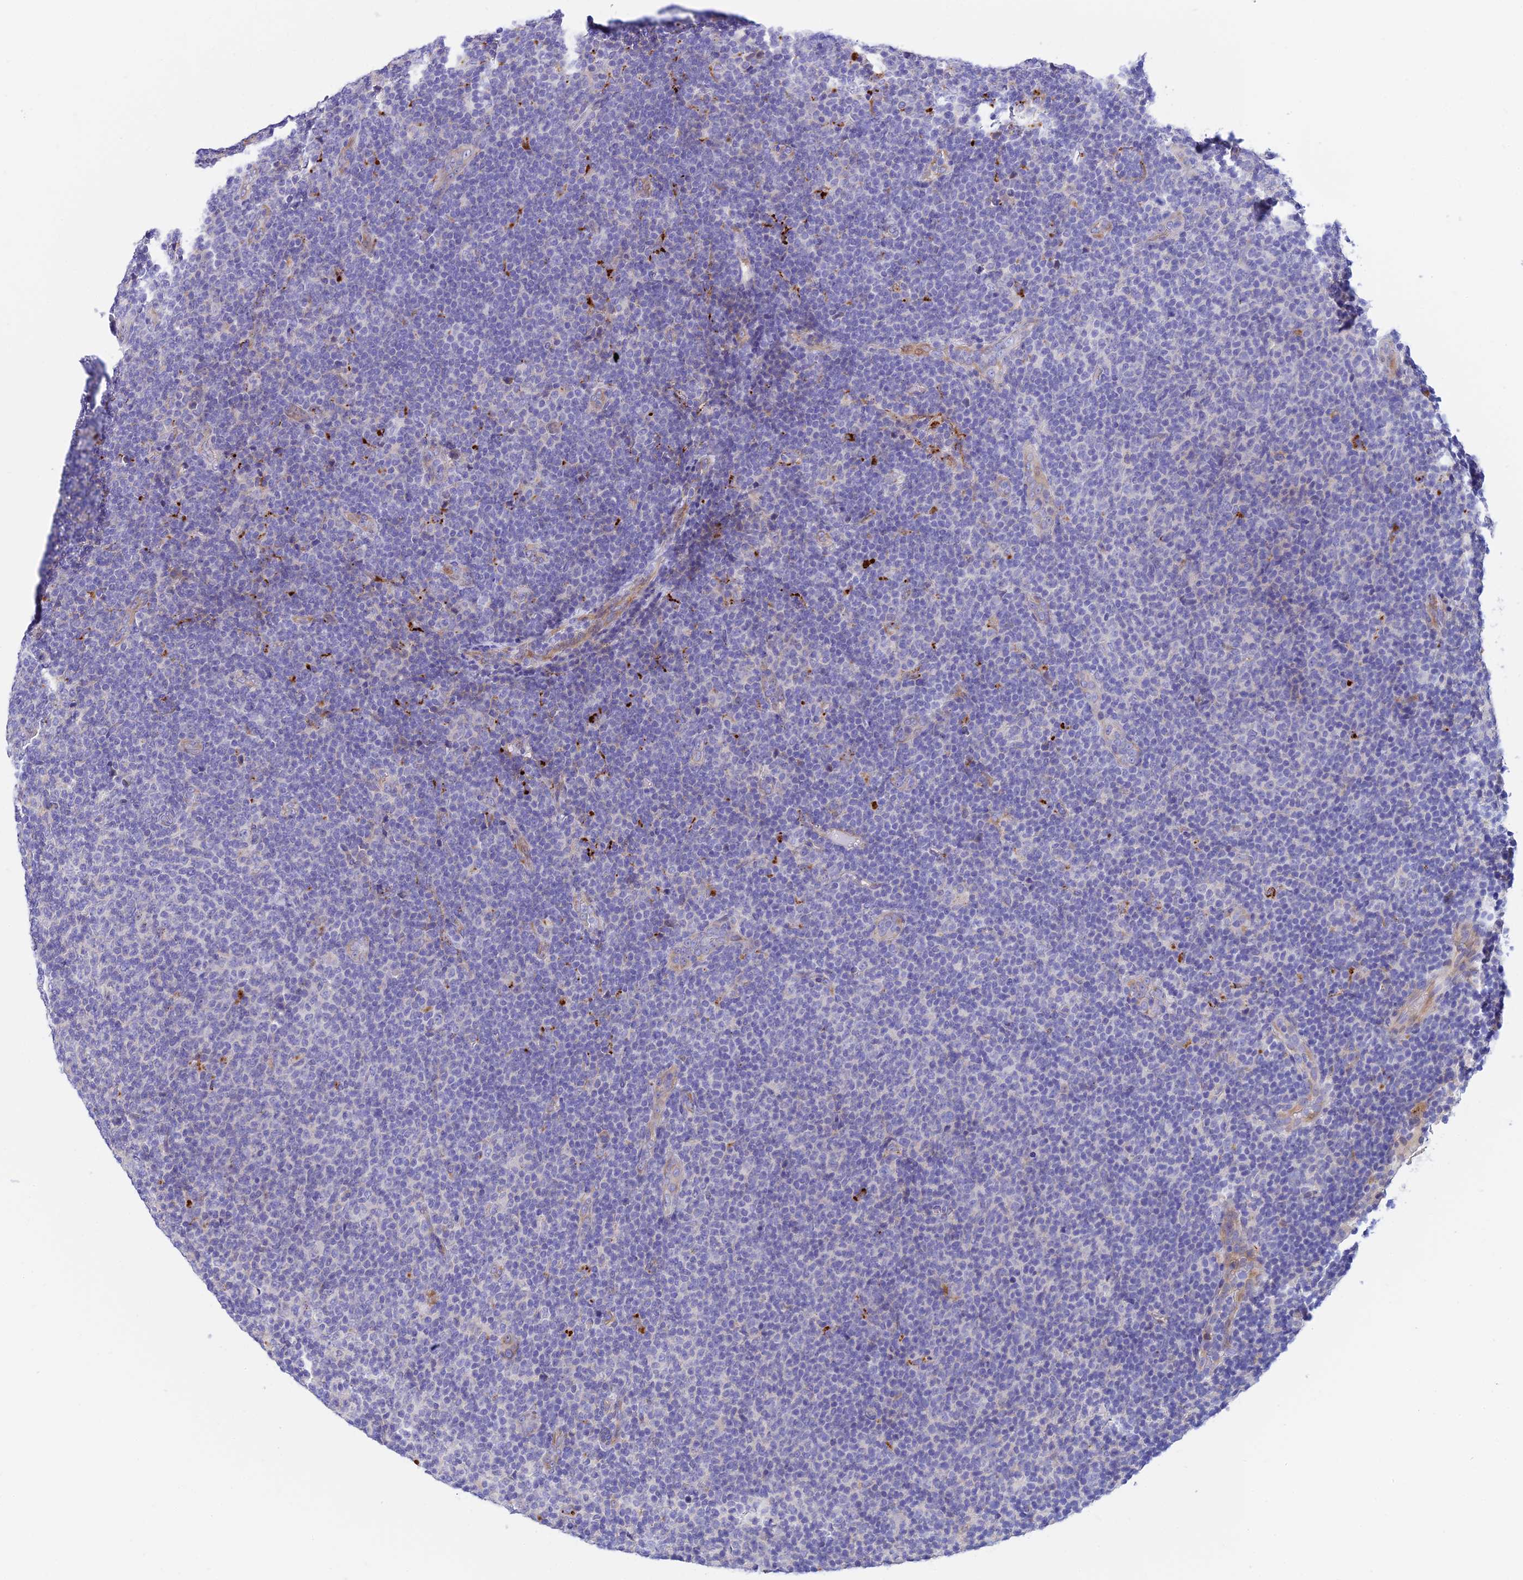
{"staining": {"intensity": "negative", "quantity": "none", "location": "none"}, "tissue": "lymphoma", "cell_type": "Tumor cells", "image_type": "cancer", "snomed": [{"axis": "morphology", "description": "Malignant lymphoma, non-Hodgkin's type, Low grade"}, {"axis": "topography", "description": "Lymph node"}], "caption": "DAB immunohistochemical staining of lymphoma reveals no significant positivity in tumor cells. (DAB IHC, high magnification).", "gene": "CCDC157", "patient": {"sex": "male", "age": 66}}